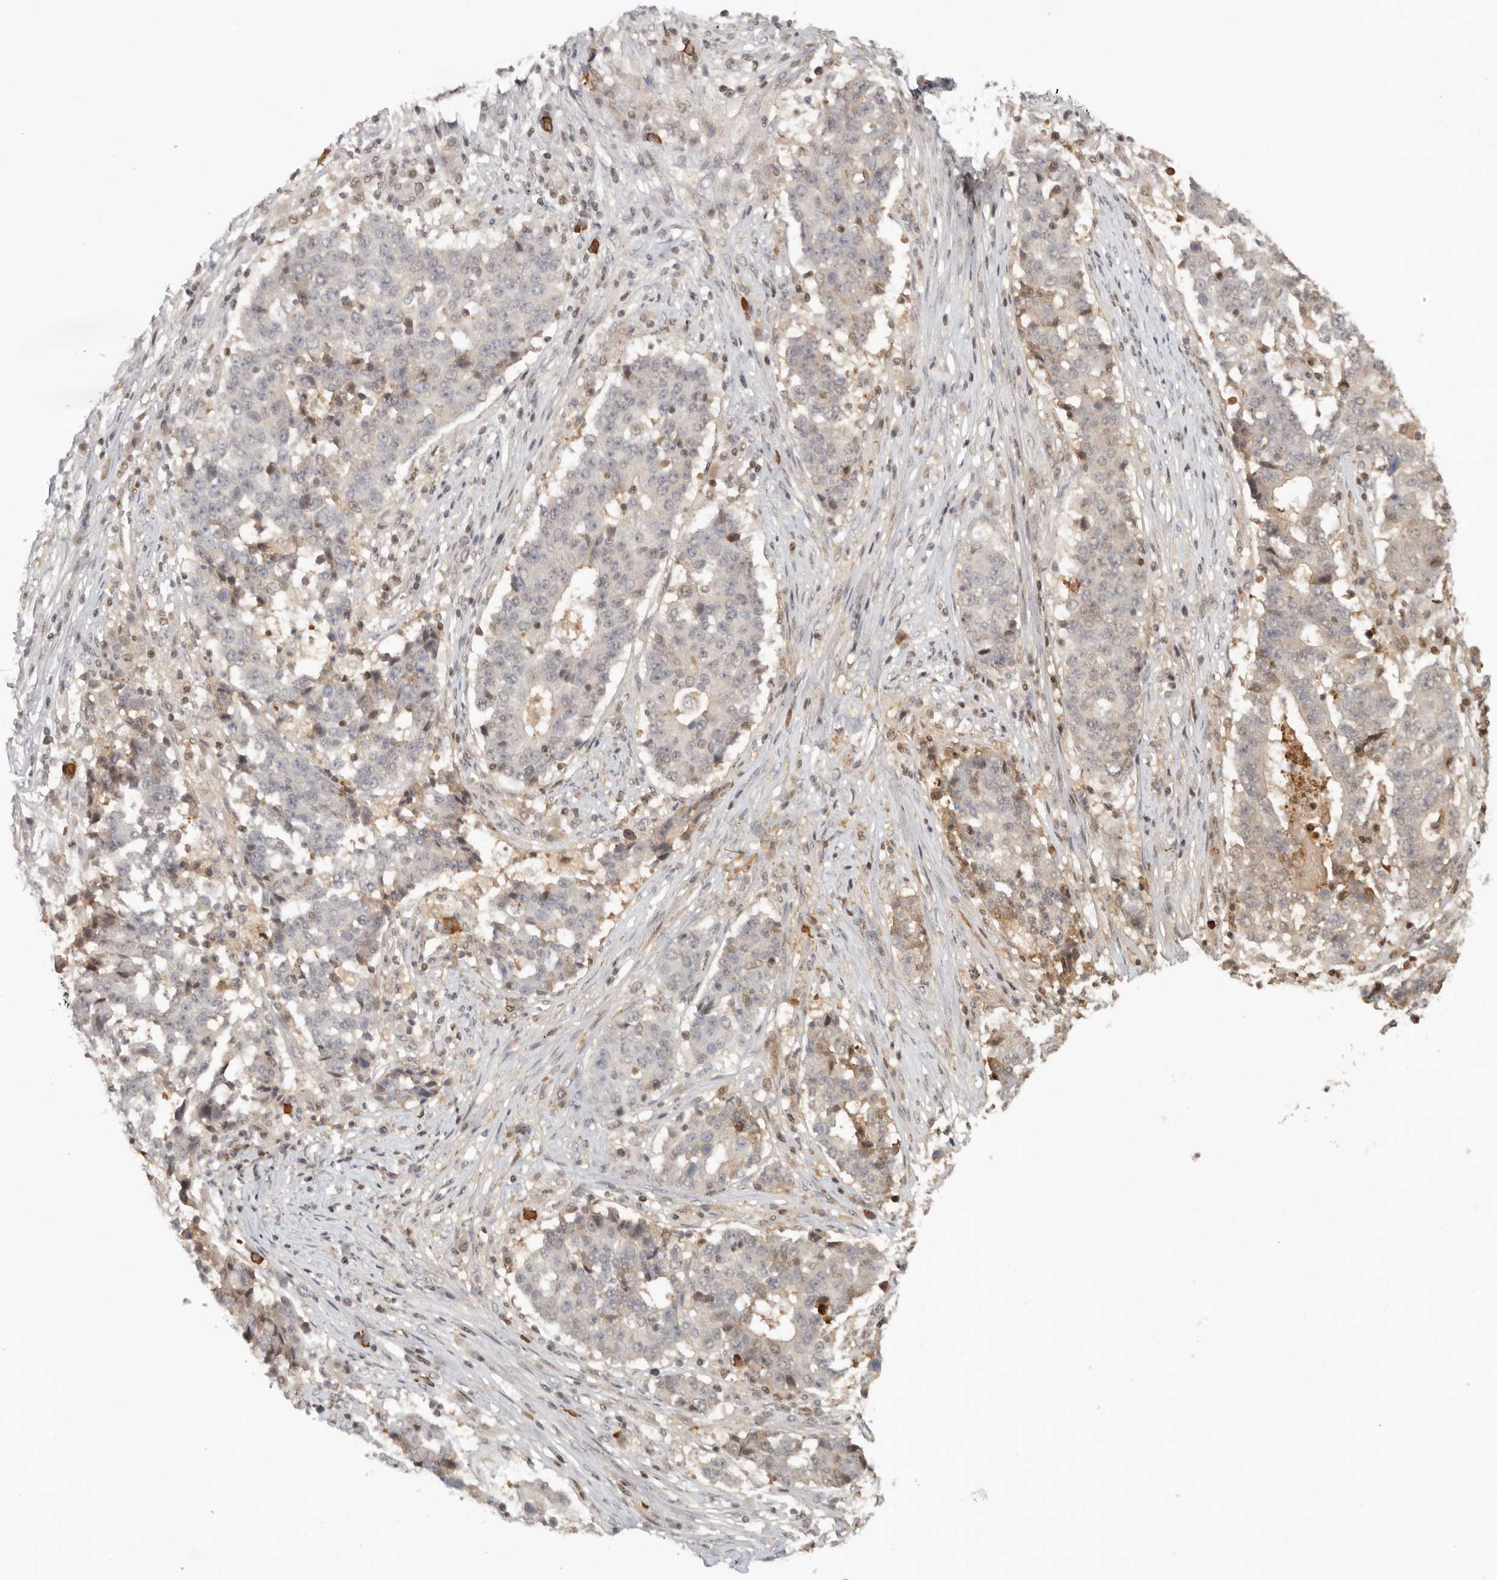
{"staining": {"intensity": "negative", "quantity": "none", "location": "none"}, "tissue": "stomach cancer", "cell_type": "Tumor cells", "image_type": "cancer", "snomed": [{"axis": "morphology", "description": "Adenocarcinoma, NOS"}, {"axis": "topography", "description": "Stomach"}], "caption": "Immunohistochemical staining of stomach adenocarcinoma exhibits no significant staining in tumor cells.", "gene": "PSMA5", "patient": {"sex": "male", "age": 59}}